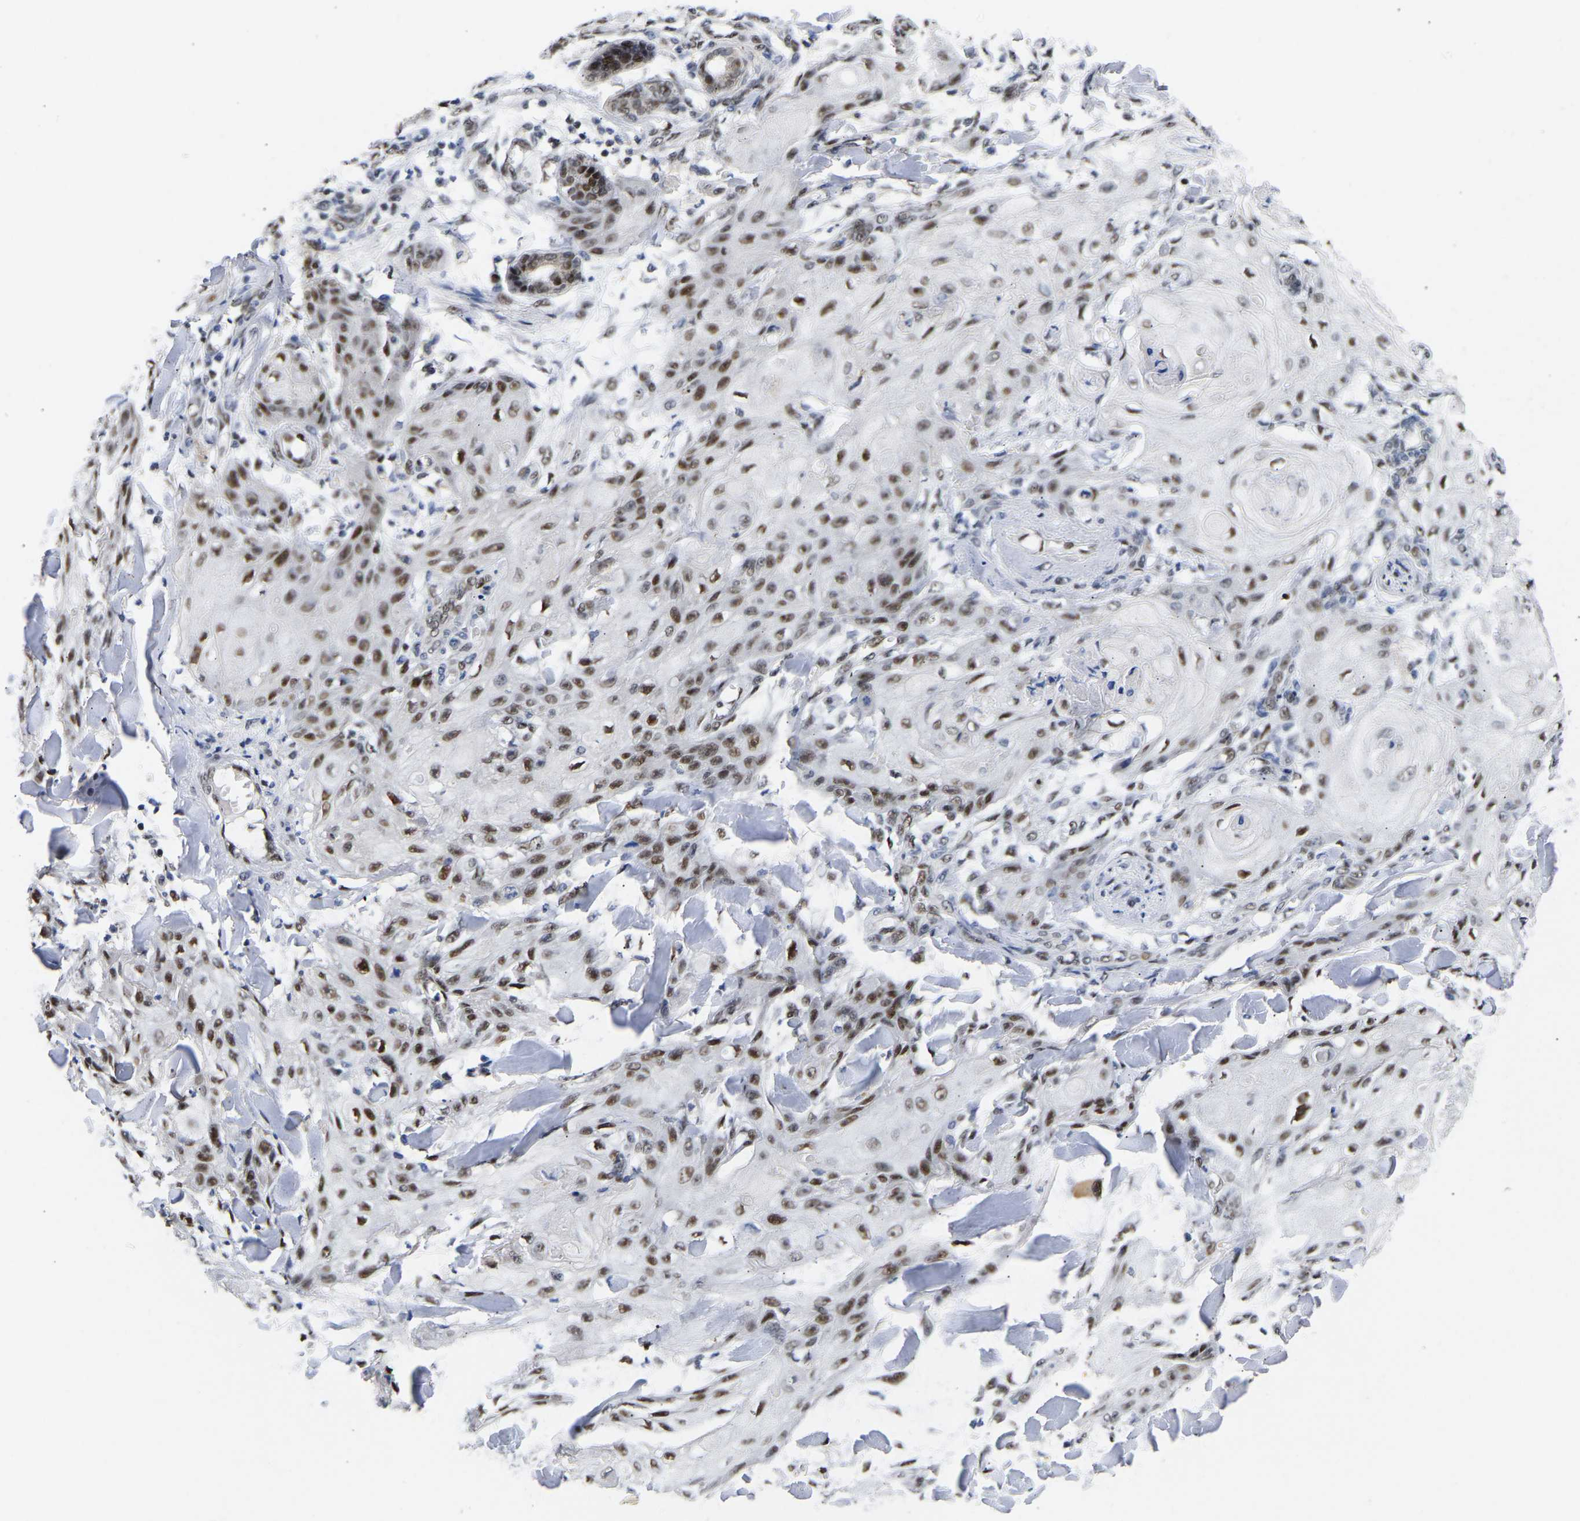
{"staining": {"intensity": "strong", "quantity": ">75%", "location": "nuclear"}, "tissue": "skin cancer", "cell_type": "Tumor cells", "image_type": "cancer", "snomed": [{"axis": "morphology", "description": "Squamous cell carcinoma, NOS"}, {"axis": "topography", "description": "Skin"}], "caption": "Protein staining reveals strong nuclear staining in about >75% of tumor cells in skin squamous cell carcinoma.", "gene": "PTRHD1", "patient": {"sex": "male", "age": 74}}